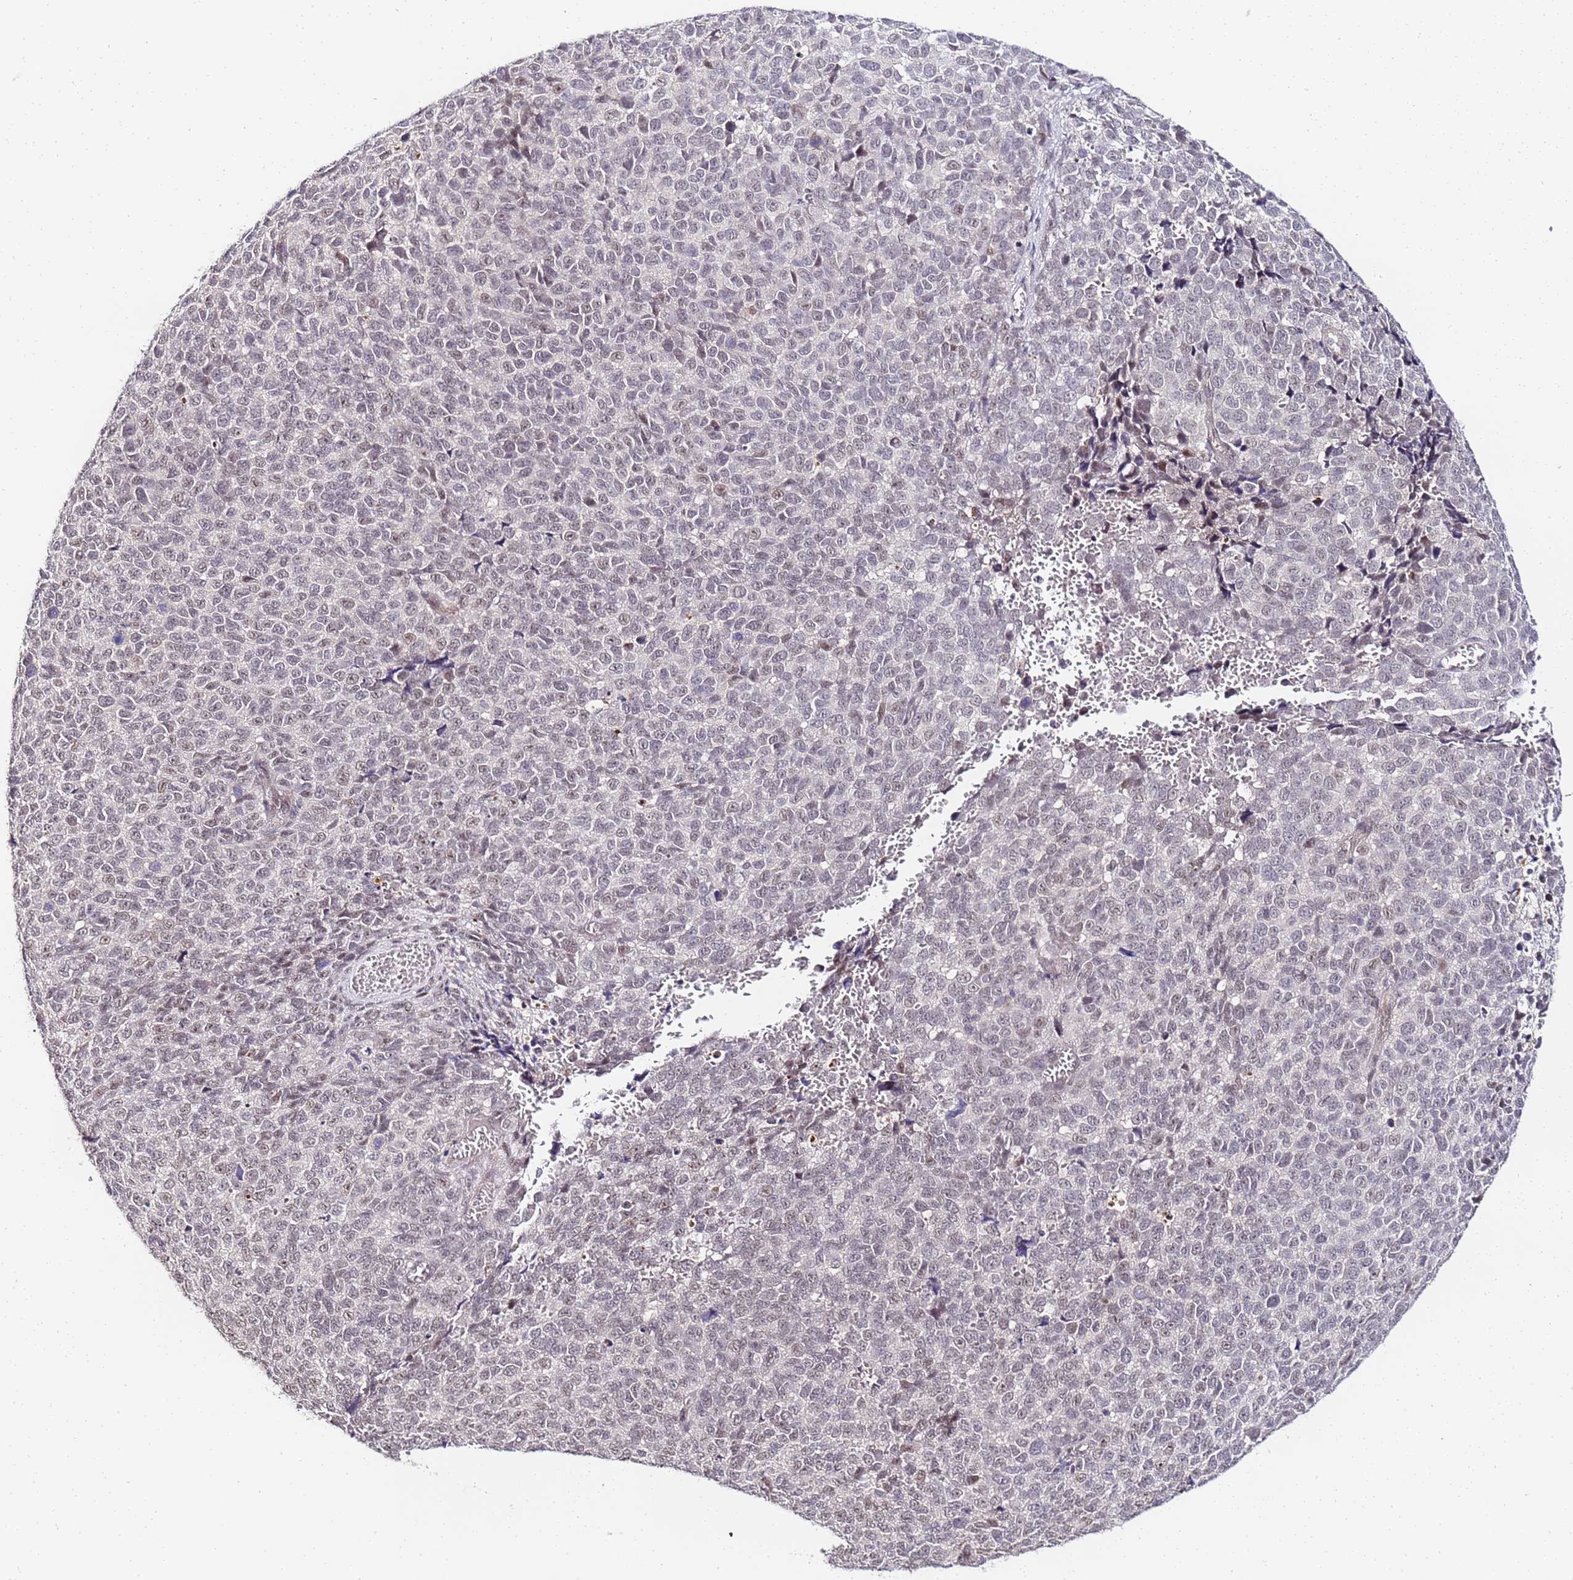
{"staining": {"intensity": "weak", "quantity": "<25%", "location": "nuclear"}, "tissue": "melanoma", "cell_type": "Tumor cells", "image_type": "cancer", "snomed": [{"axis": "morphology", "description": "Malignant melanoma, NOS"}, {"axis": "topography", "description": "Nose, NOS"}], "caption": "Immunohistochemical staining of malignant melanoma exhibits no significant positivity in tumor cells.", "gene": "LSM3", "patient": {"sex": "female", "age": 48}}